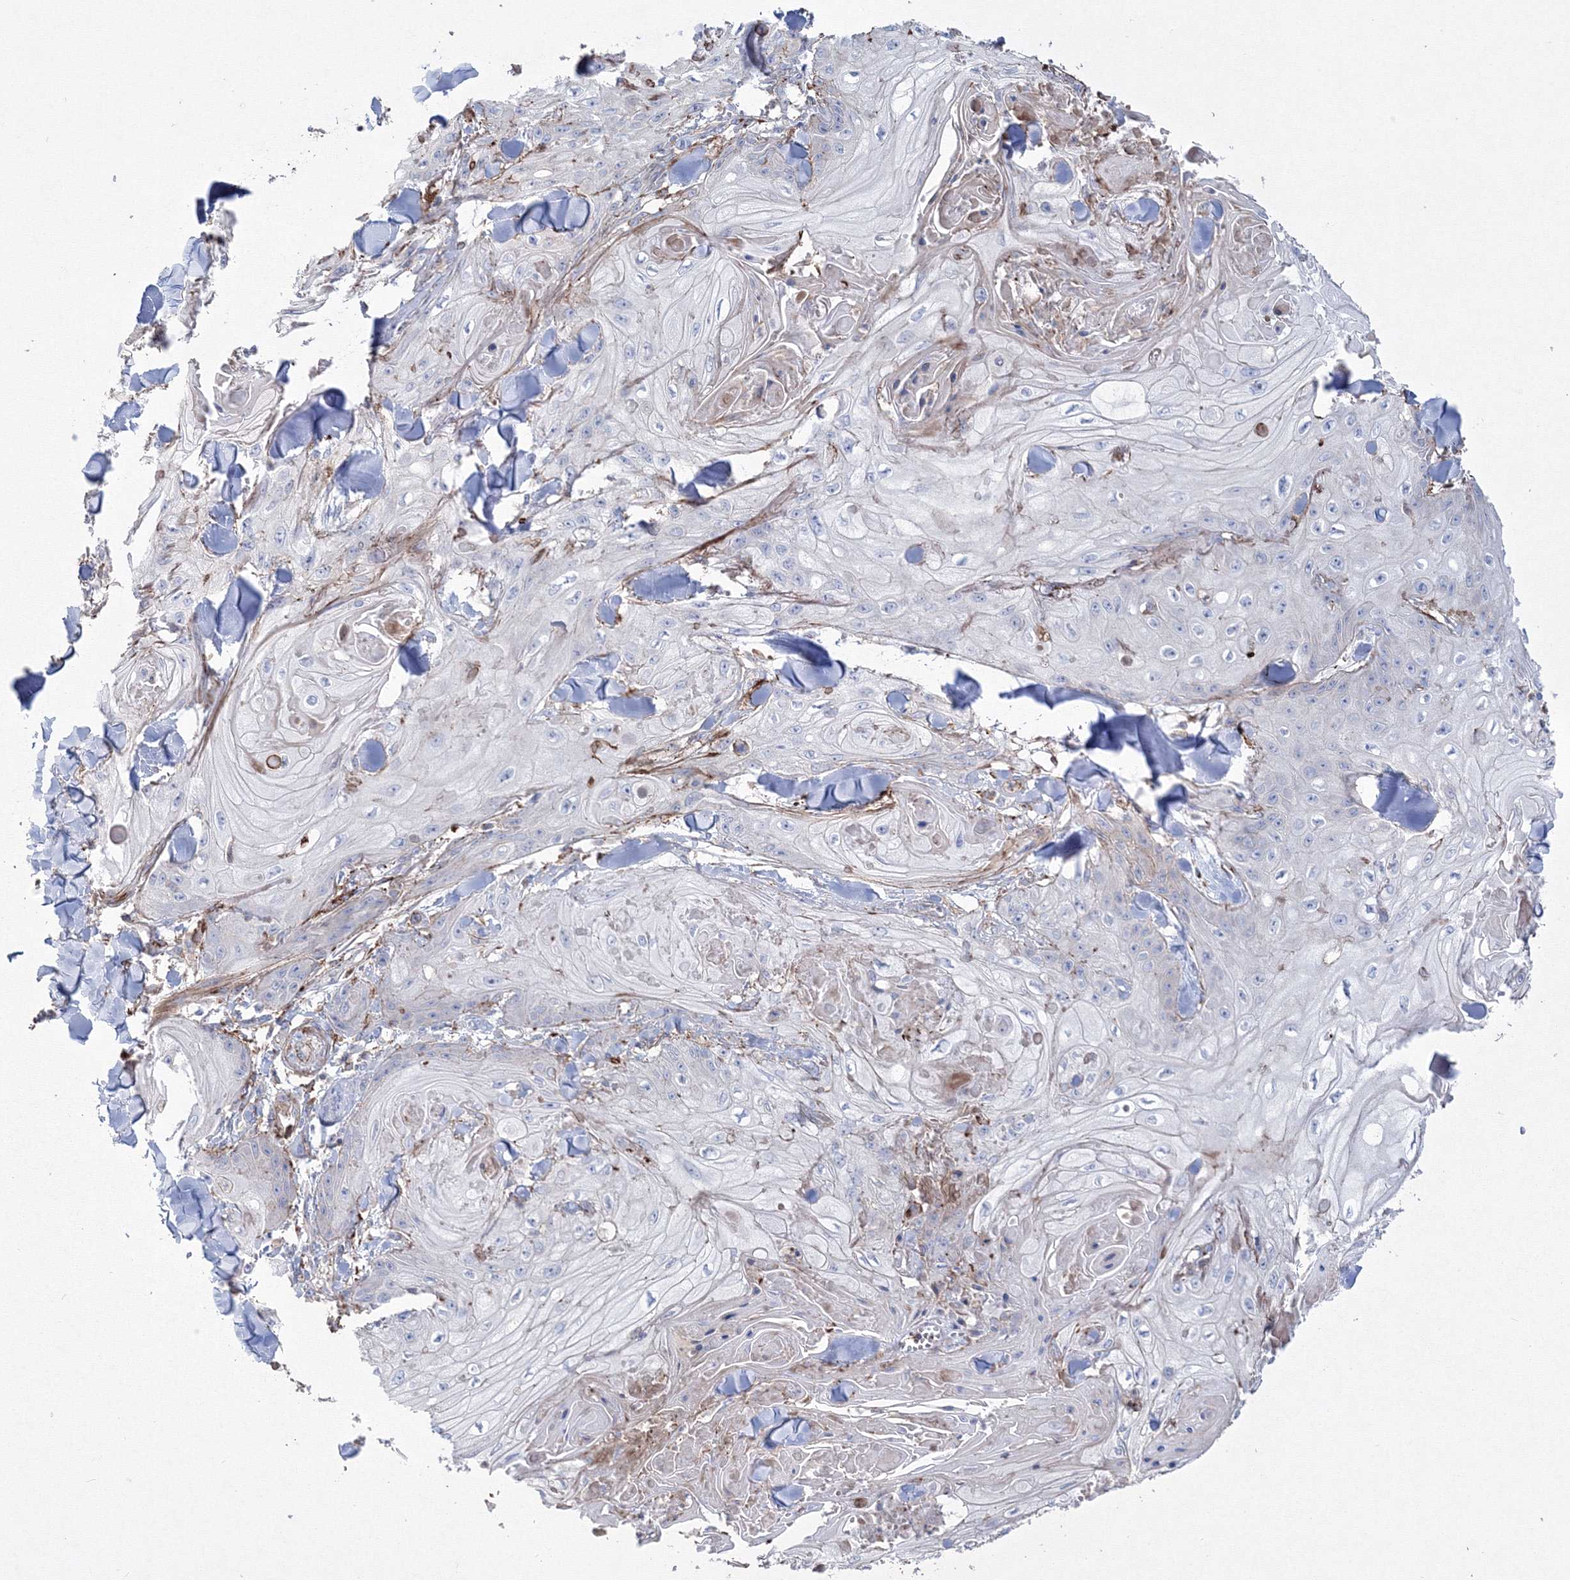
{"staining": {"intensity": "negative", "quantity": "none", "location": "none"}, "tissue": "skin cancer", "cell_type": "Tumor cells", "image_type": "cancer", "snomed": [{"axis": "morphology", "description": "Squamous cell carcinoma, NOS"}, {"axis": "topography", "description": "Skin"}], "caption": "The image exhibits no significant expression in tumor cells of squamous cell carcinoma (skin). Nuclei are stained in blue.", "gene": "GPR82", "patient": {"sex": "male", "age": 74}}